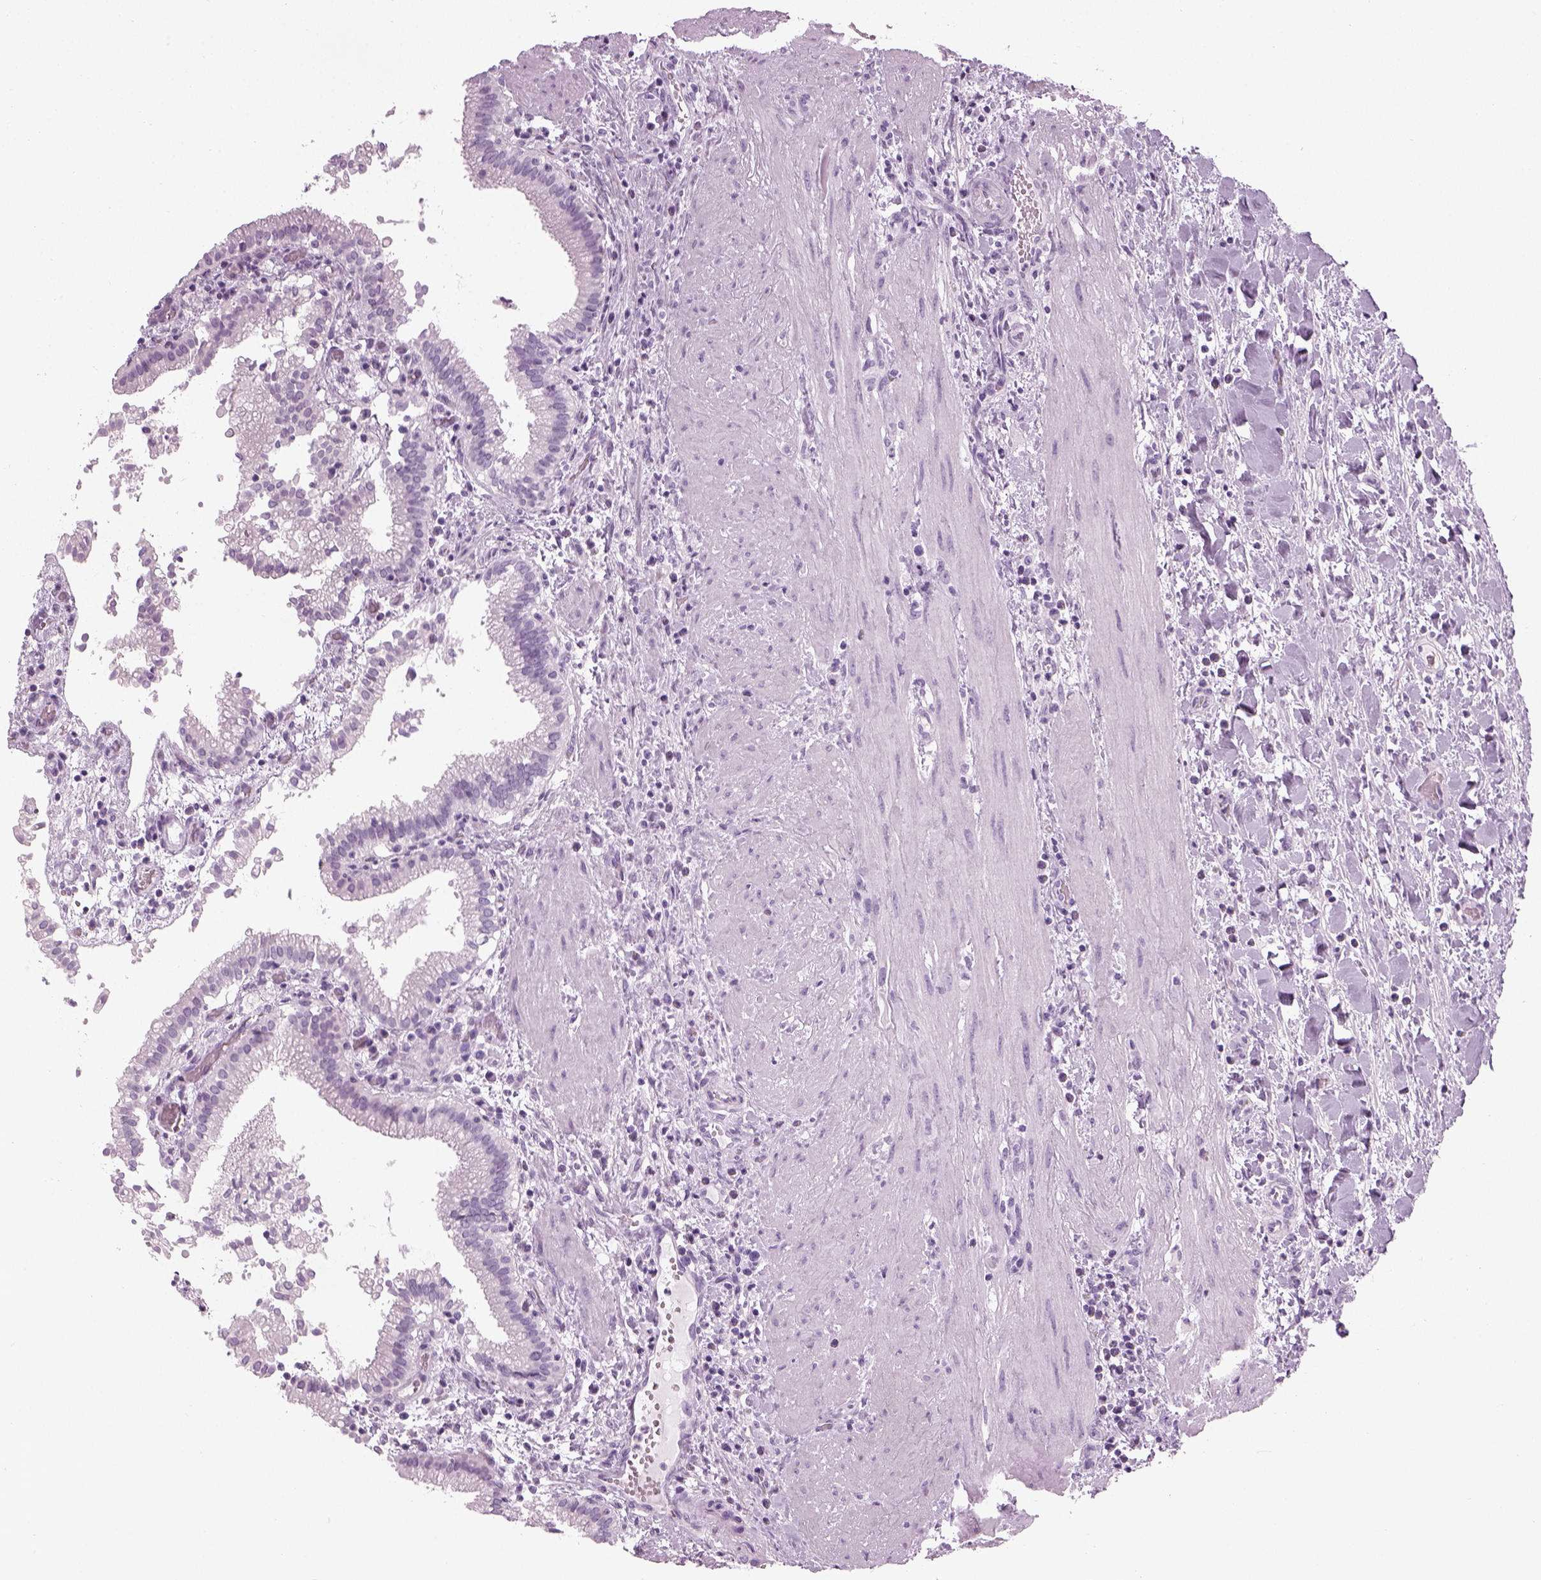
{"staining": {"intensity": "negative", "quantity": "none", "location": "none"}, "tissue": "gallbladder", "cell_type": "Glandular cells", "image_type": "normal", "snomed": [{"axis": "morphology", "description": "Normal tissue, NOS"}, {"axis": "topography", "description": "Gallbladder"}], "caption": "High power microscopy histopathology image of an immunohistochemistry histopathology image of normal gallbladder, revealing no significant positivity in glandular cells.", "gene": "SAG", "patient": {"sex": "male", "age": 42}}